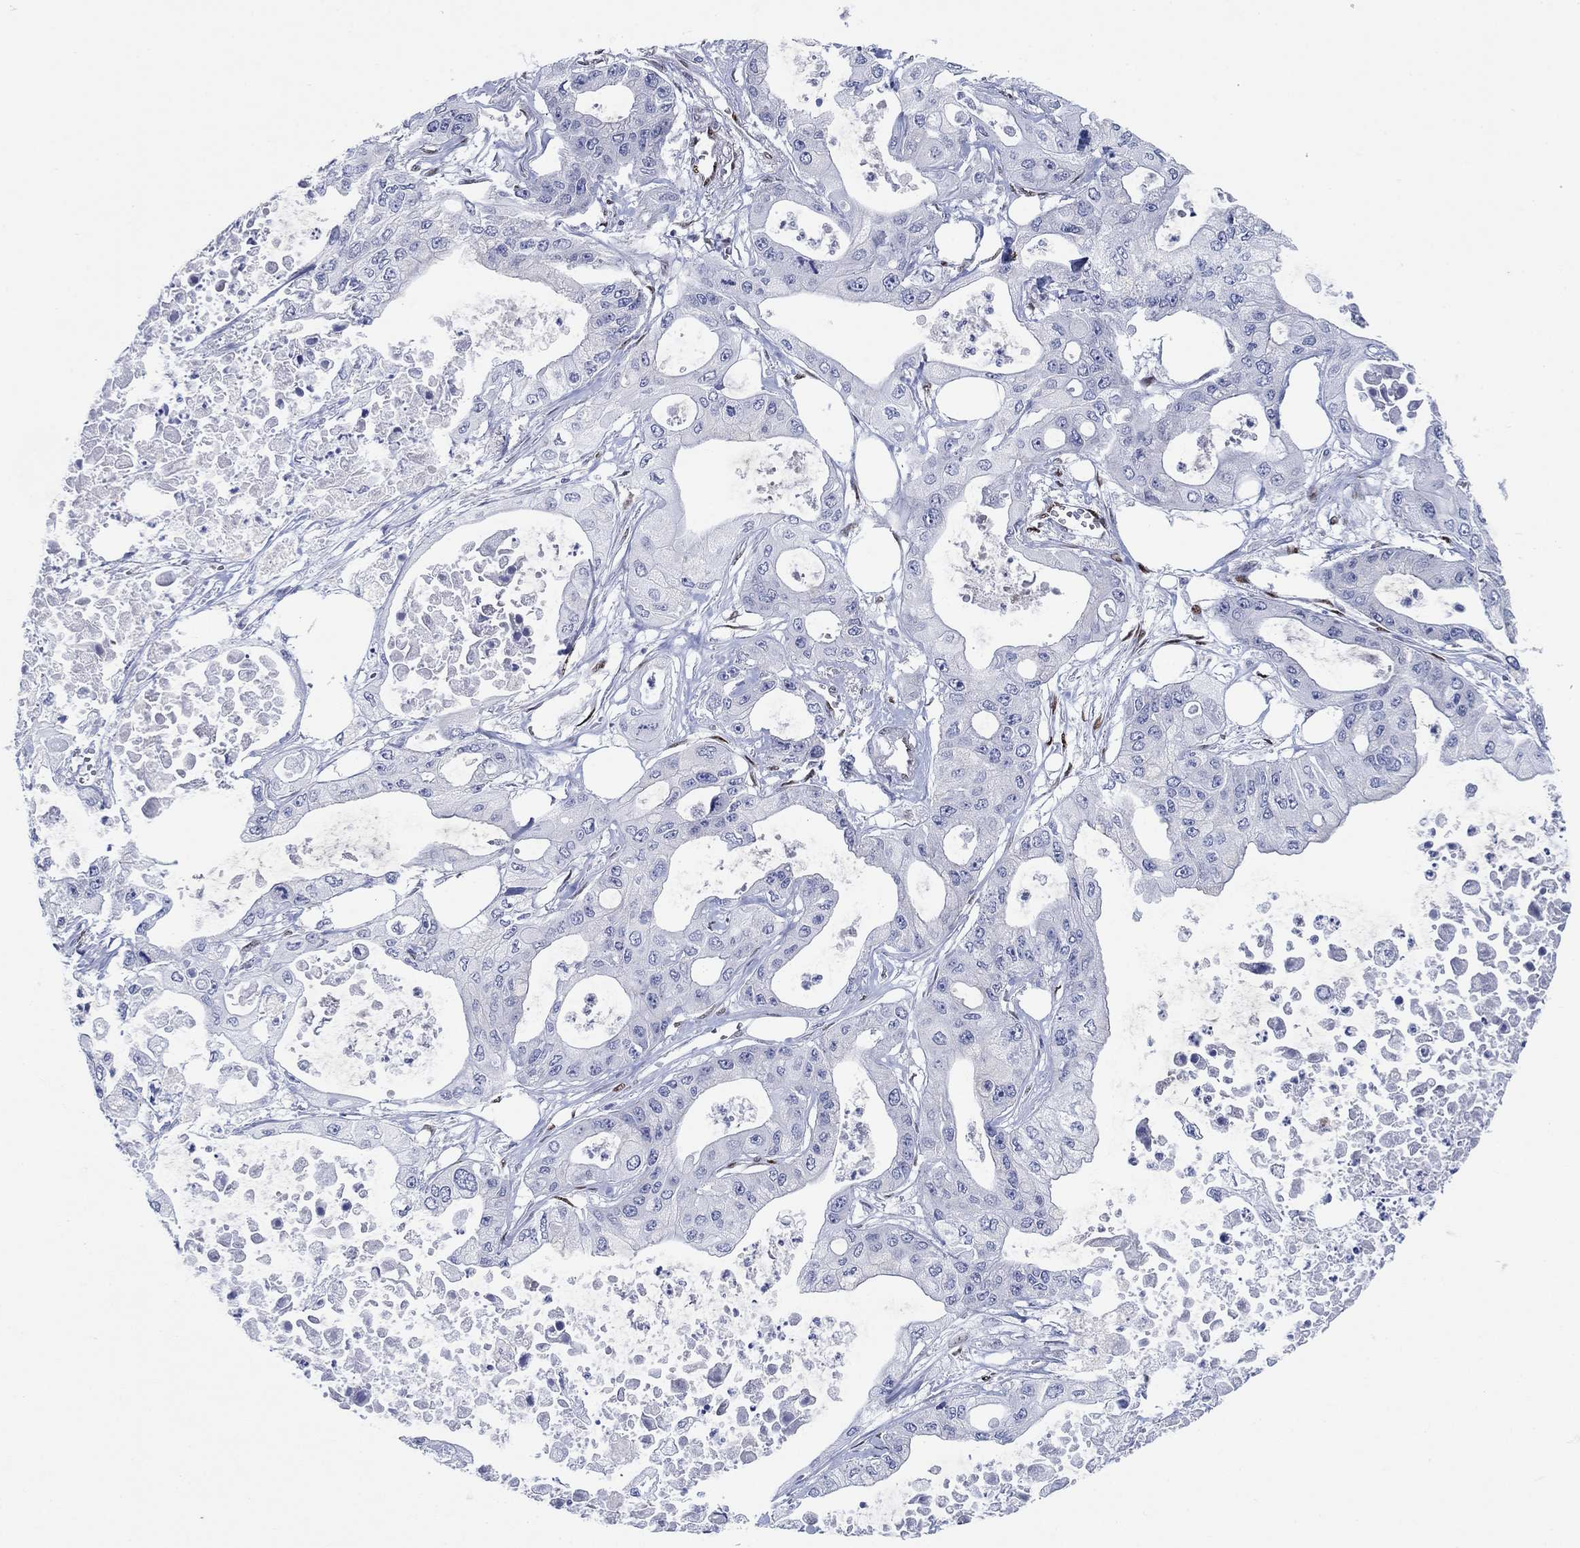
{"staining": {"intensity": "negative", "quantity": "none", "location": "none"}, "tissue": "pancreatic cancer", "cell_type": "Tumor cells", "image_type": "cancer", "snomed": [{"axis": "morphology", "description": "Adenocarcinoma, NOS"}, {"axis": "topography", "description": "Pancreas"}], "caption": "Tumor cells show no significant protein expression in adenocarcinoma (pancreatic).", "gene": "ZEB1", "patient": {"sex": "male", "age": 70}}